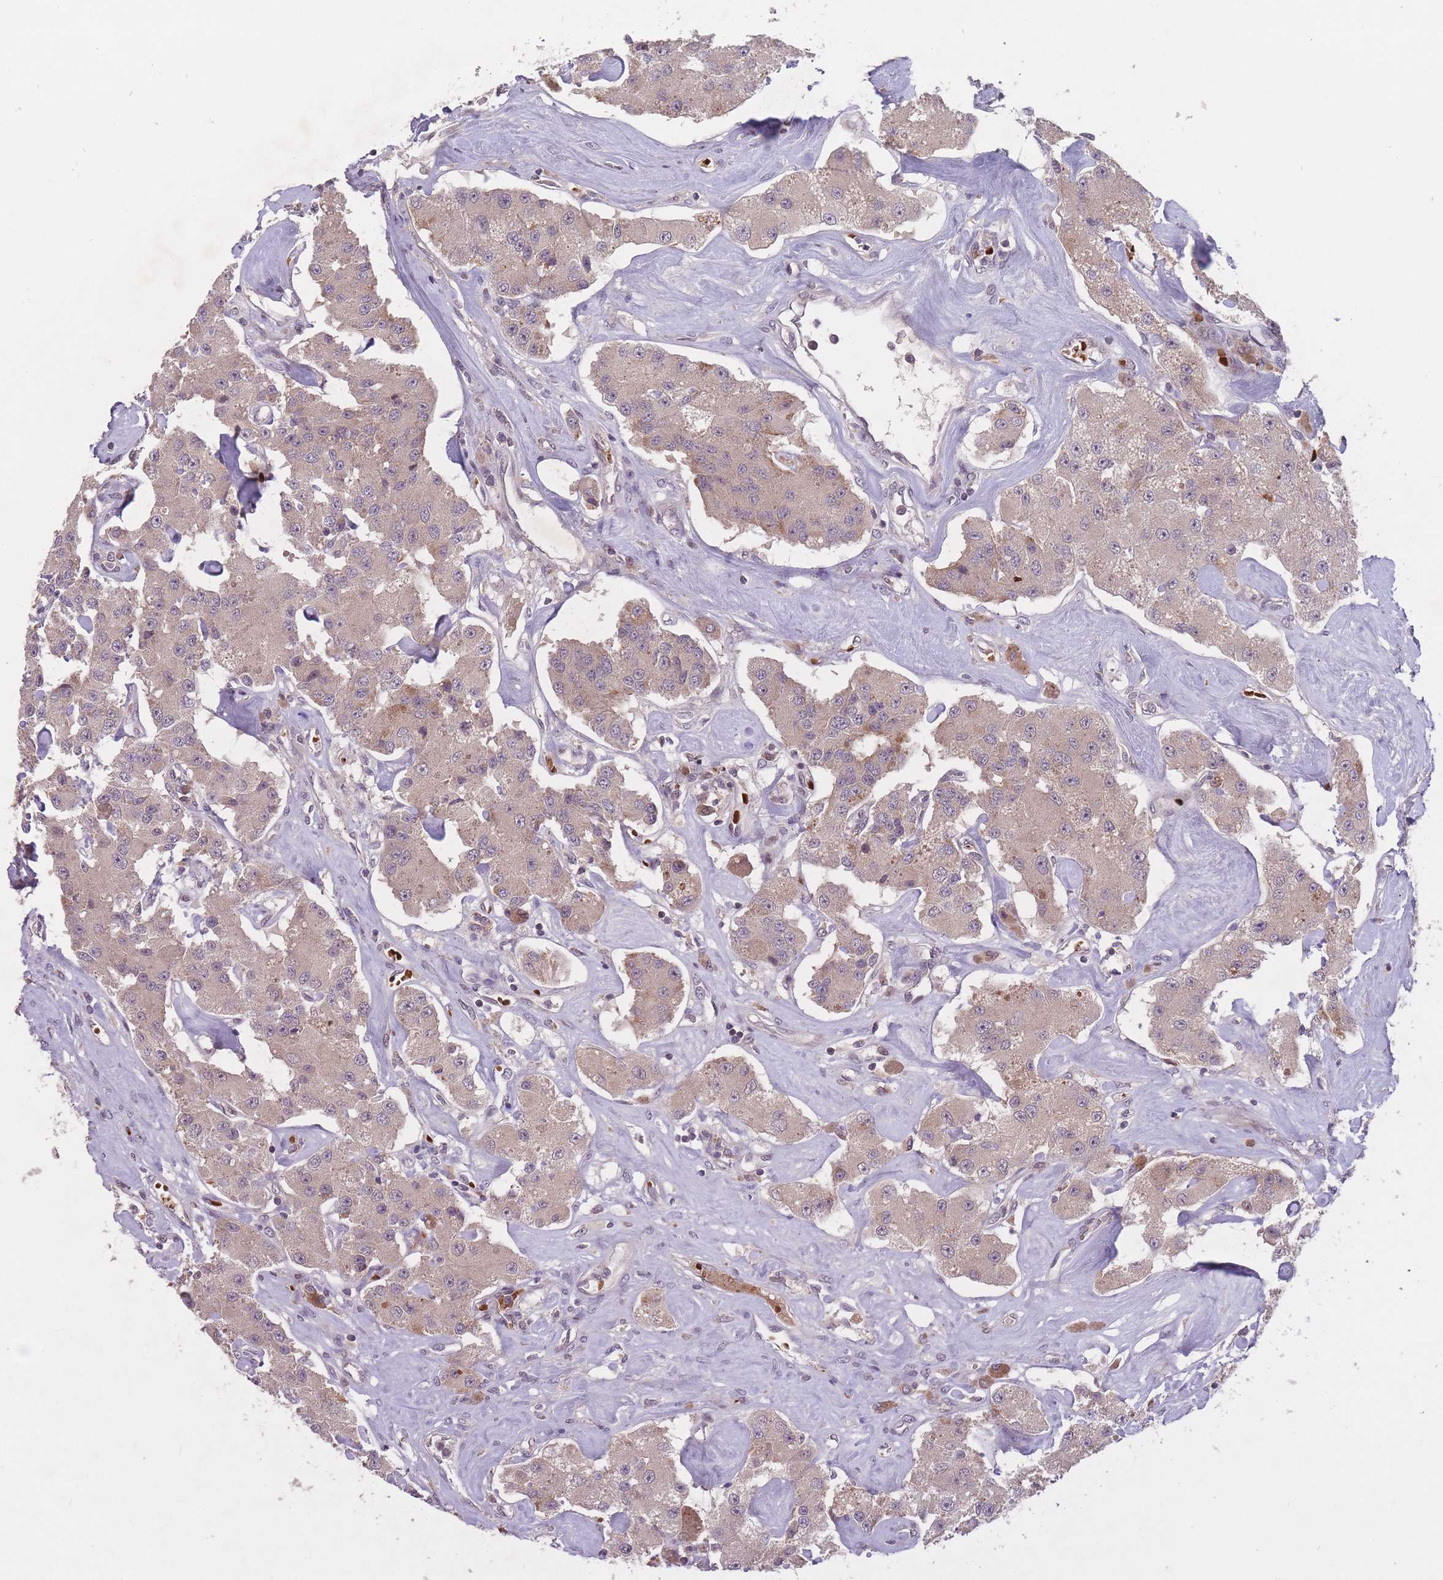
{"staining": {"intensity": "weak", "quantity": "<25%", "location": "cytoplasmic/membranous"}, "tissue": "carcinoid", "cell_type": "Tumor cells", "image_type": "cancer", "snomed": [{"axis": "morphology", "description": "Carcinoid, malignant, NOS"}, {"axis": "topography", "description": "Pancreas"}], "caption": "Photomicrograph shows no protein expression in tumor cells of carcinoid tissue. (DAB IHC visualized using brightfield microscopy, high magnification).", "gene": "SECTM1", "patient": {"sex": "male", "age": 41}}